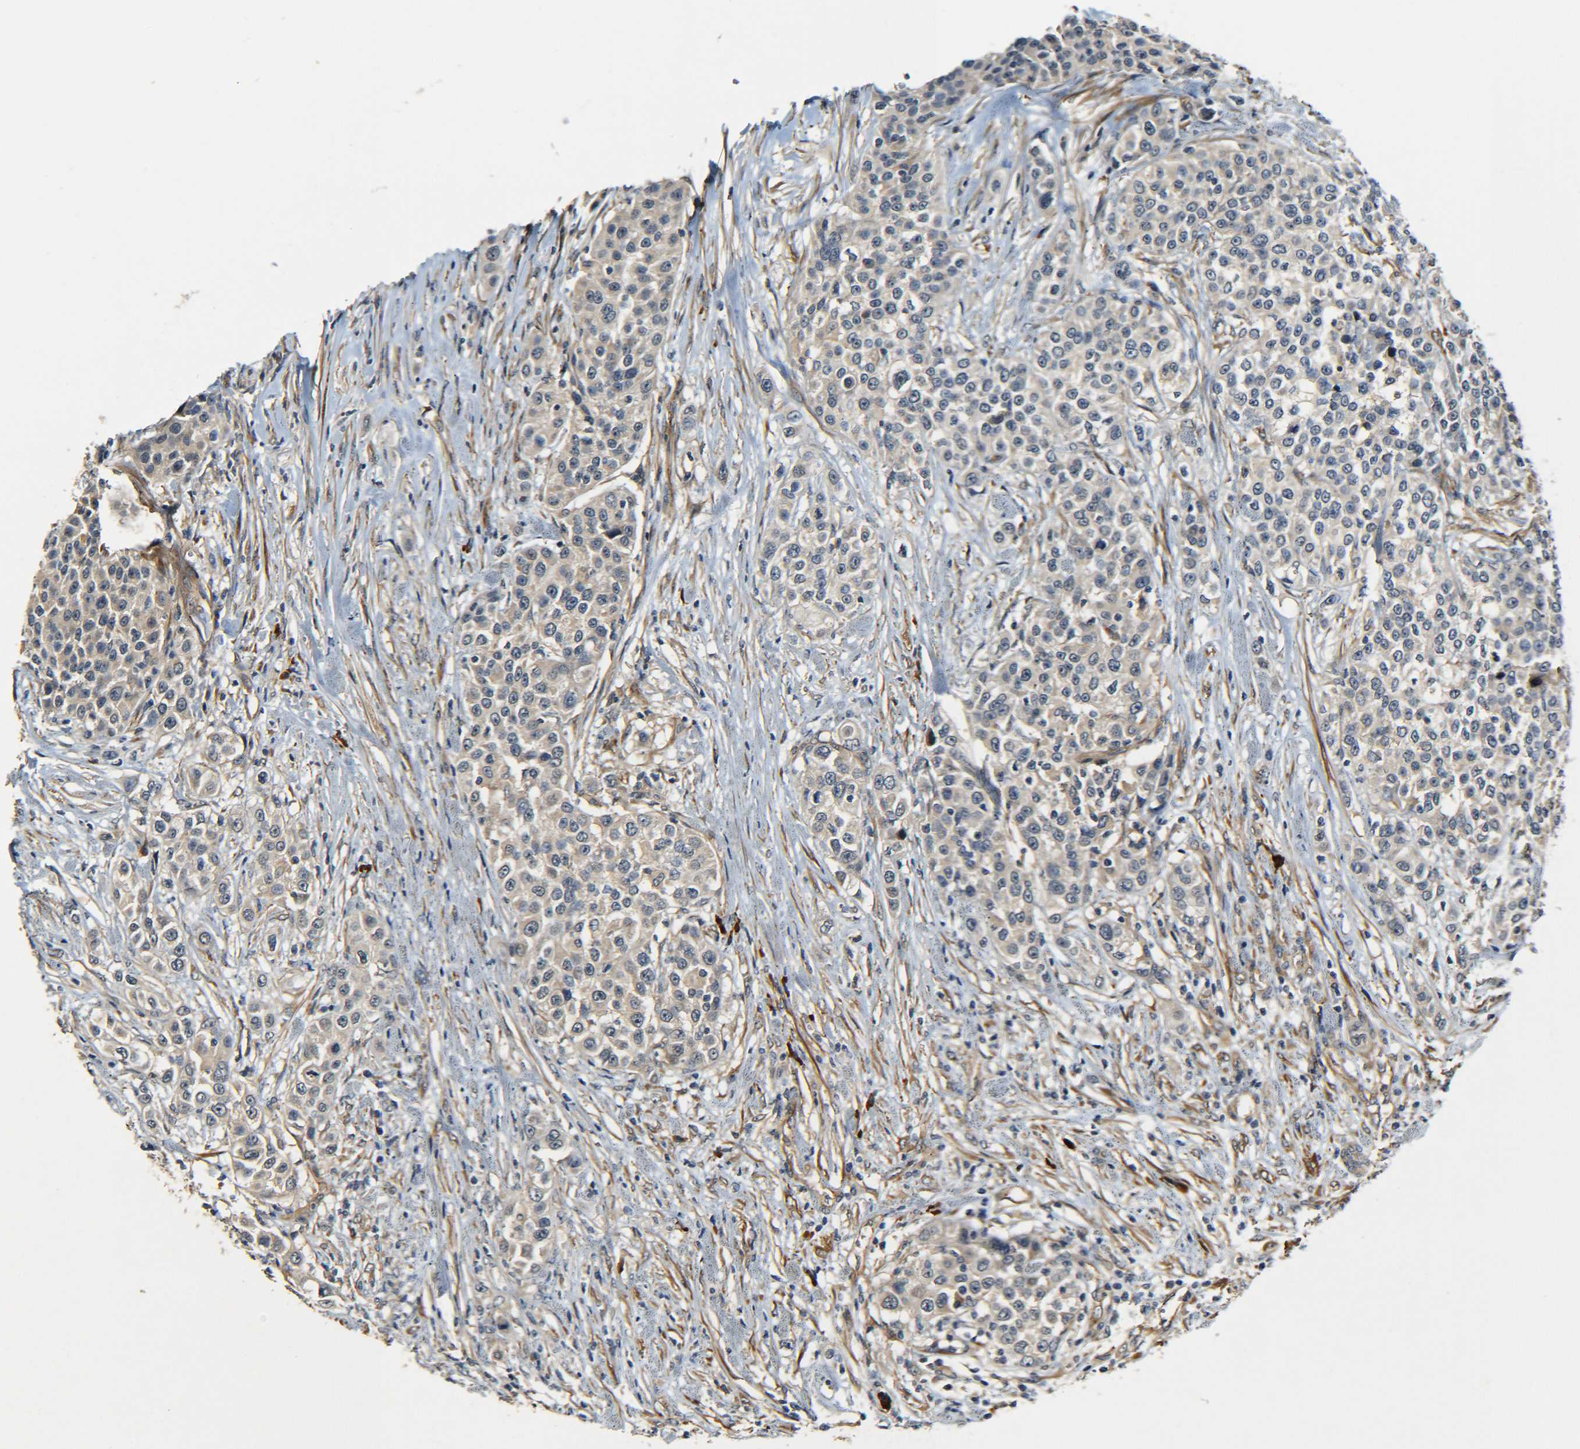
{"staining": {"intensity": "weak", "quantity": ">75%", "location": "cytoplasmic/membranous"}, "tissue": "urothelial cancer", "cell_type": "Tumor cells", "image_type": "cancer", "snomed": [{"axis": "morphology", "description": "Urothelial carcinoma, High grade"}, {"axis": "topography", "description": "Urinary bladder"}], "caption": "DAB immunohistochemical staining of urothelial cancer reveals weak cytoplasmic/membranous protein expression in approximately >75% of tumor cells.", "gene": "MEIS1", "patient": {"sex": "female", "age": 80}}